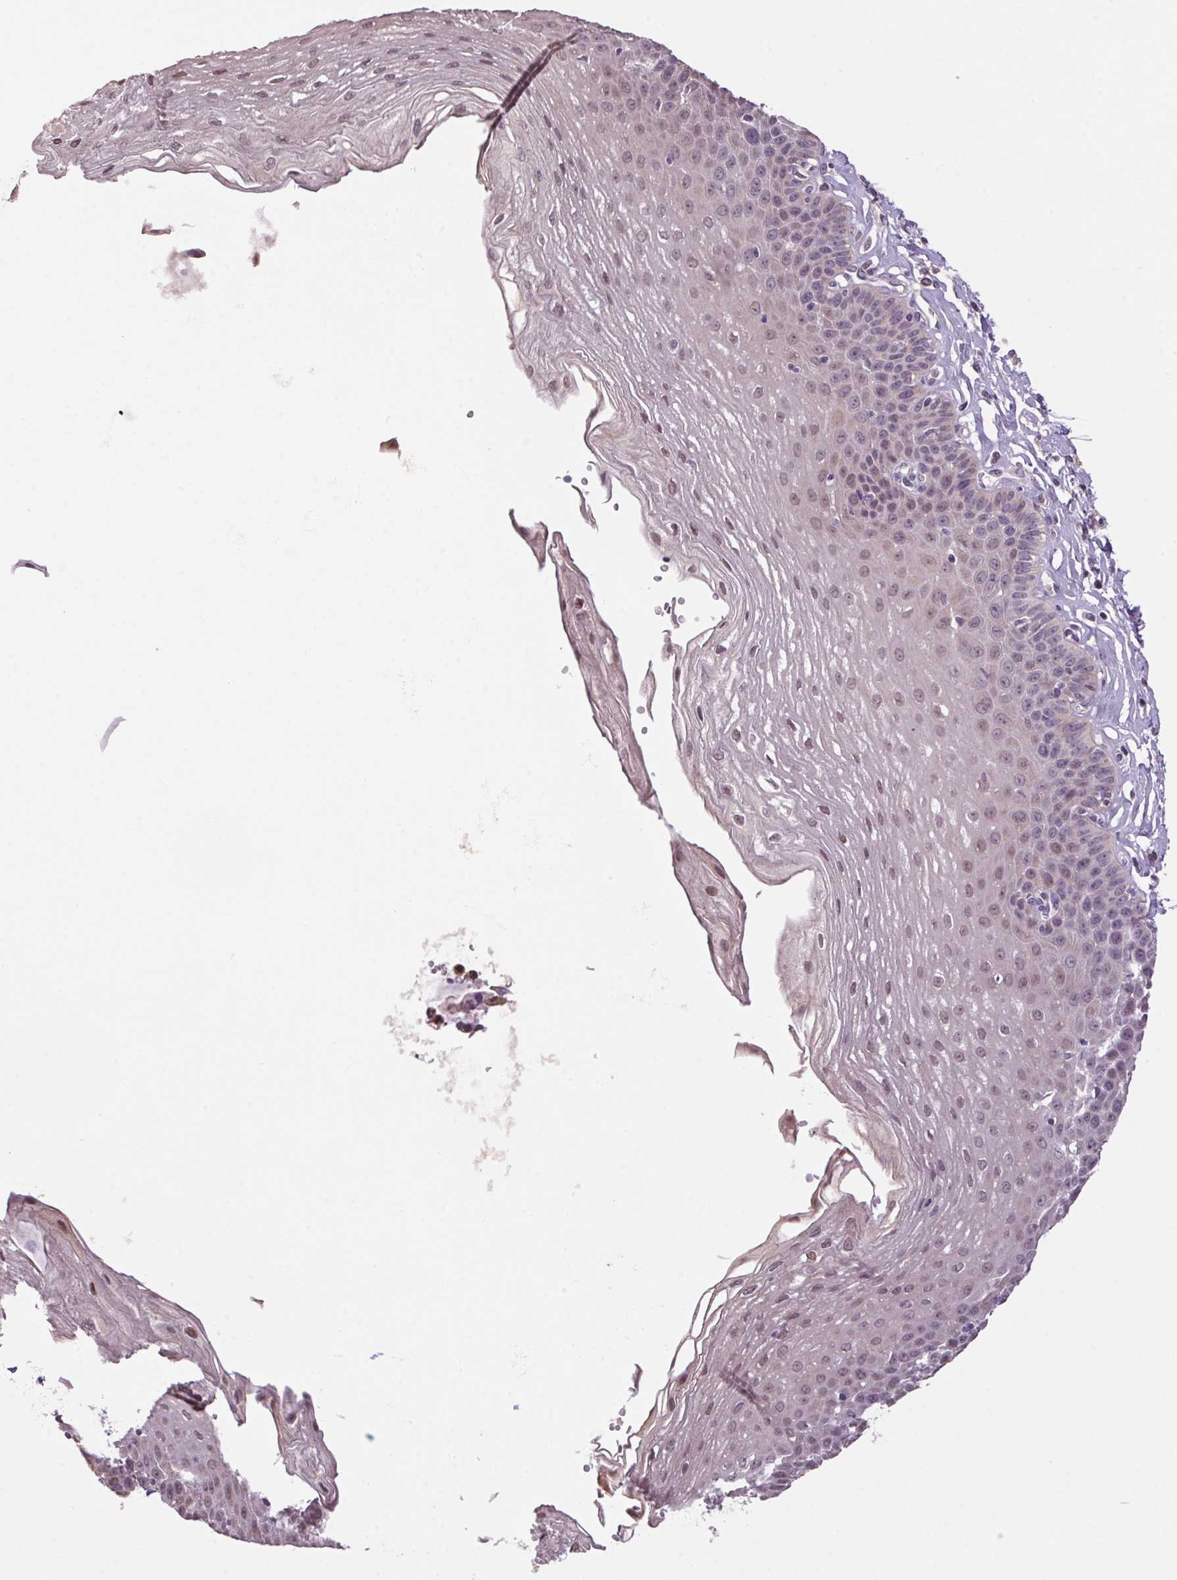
{"staining": {"intensity": "weak", "quantity": "25%-75%", "location": "nuclear"}, "tissue": "esophagus", "cell_type": "Squamous epithelial cells", "image_type": "normal", "snomed": [{"axis": "morphology", "description": "Normal tissue, NOS"}, {"axis": "topography", "description": "Esophagus"}], "caption": "Immunohistochemistry (DAB (3,3'-diaminobenzidine)) staining of benign human esophagus shows weak nuclear protein expression in approximately 25%-75% of squamous epithelial cells.", "gene": "VWA3B", "patient": {"sex": "female", "age": 81}}